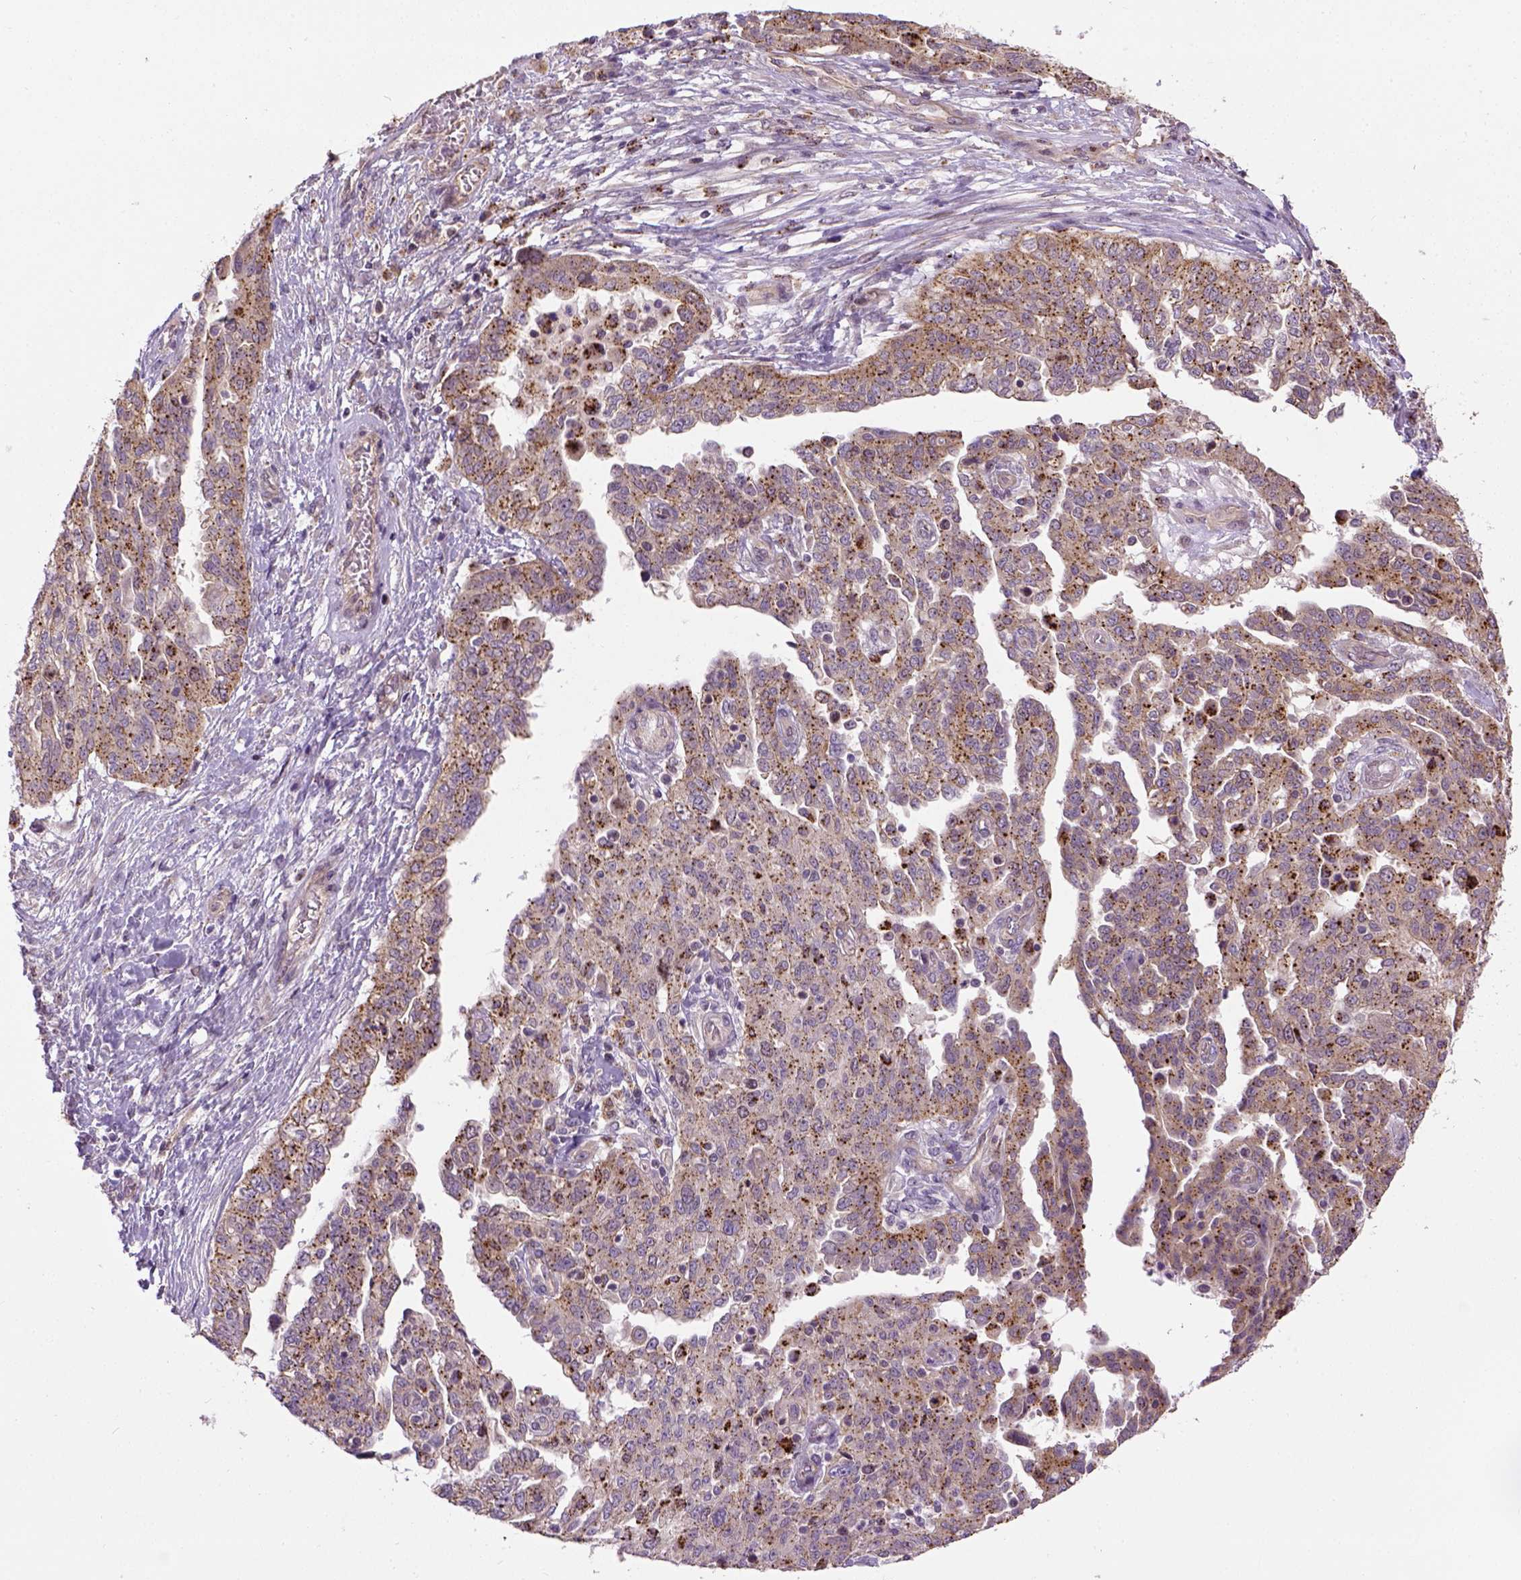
{"staining": {"intensity": "weak", "quantity": ">75%", "location": "cytoplasmic/membranous"}, "tissue": "ovarian cancer", "cell_type": "Tumor cells", "image_type": "cancer", "snomed": [{"axis": "morphology", "description": "Cystadenocarcinoma, serous, NOS"}, {"axis": "topography", "description": "Ovary"}], "caption": "Immunohistochemical staining of ovarian serous cystadenocarcinoma exhibits low levels of weak cytoplasmic/membranous expression in about >75% of tumor cells. (DAB (3,3'-diaminobenzidine) = brown stain, brightfield microscopy at high magnification).", "gene": "KAZN", "patient": {"sex": "female", "age": 67}}